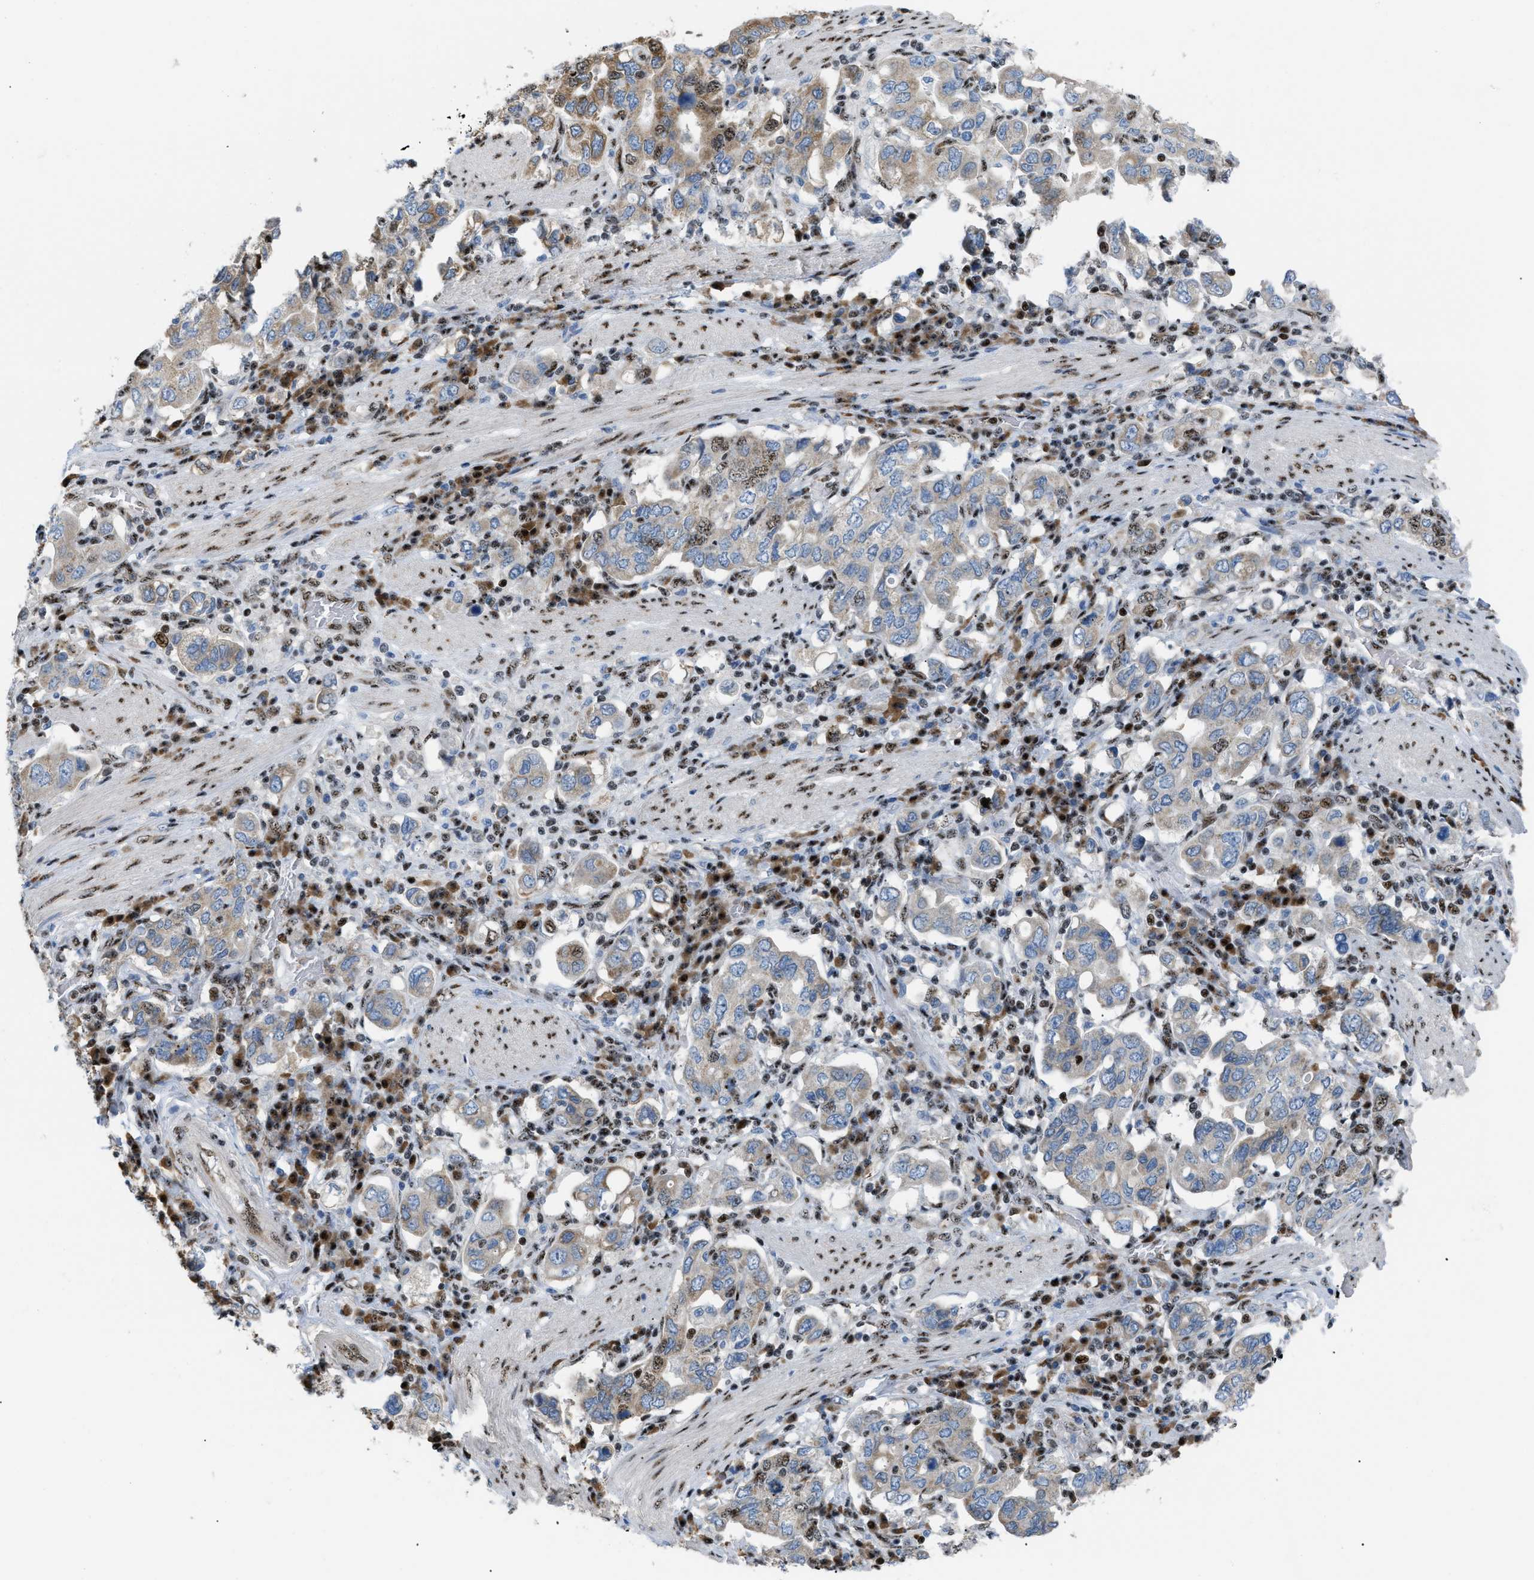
{"staining": {"intensity": "moderate", "quantity": "<25%", "location": "nuclear"}, "tissue": "stomach cancer", "cell_type": "Tumor cells", "image_type": "cancer", "snomed": [{"axis": "morphology", "description": "Adenocarcinoma, NOS"}, {"axis": "topography", "description": "Stomach, upper"}], "caption": "Immunohistochemistry photomicrograph of adenocarcinoma (stomach) stained for a protein (brown), which shows low levels of moderate nuclear staining in about <25% of tumor cells.", "gene": "CDR2", "patient": {"sex": "male", "age": 62}}